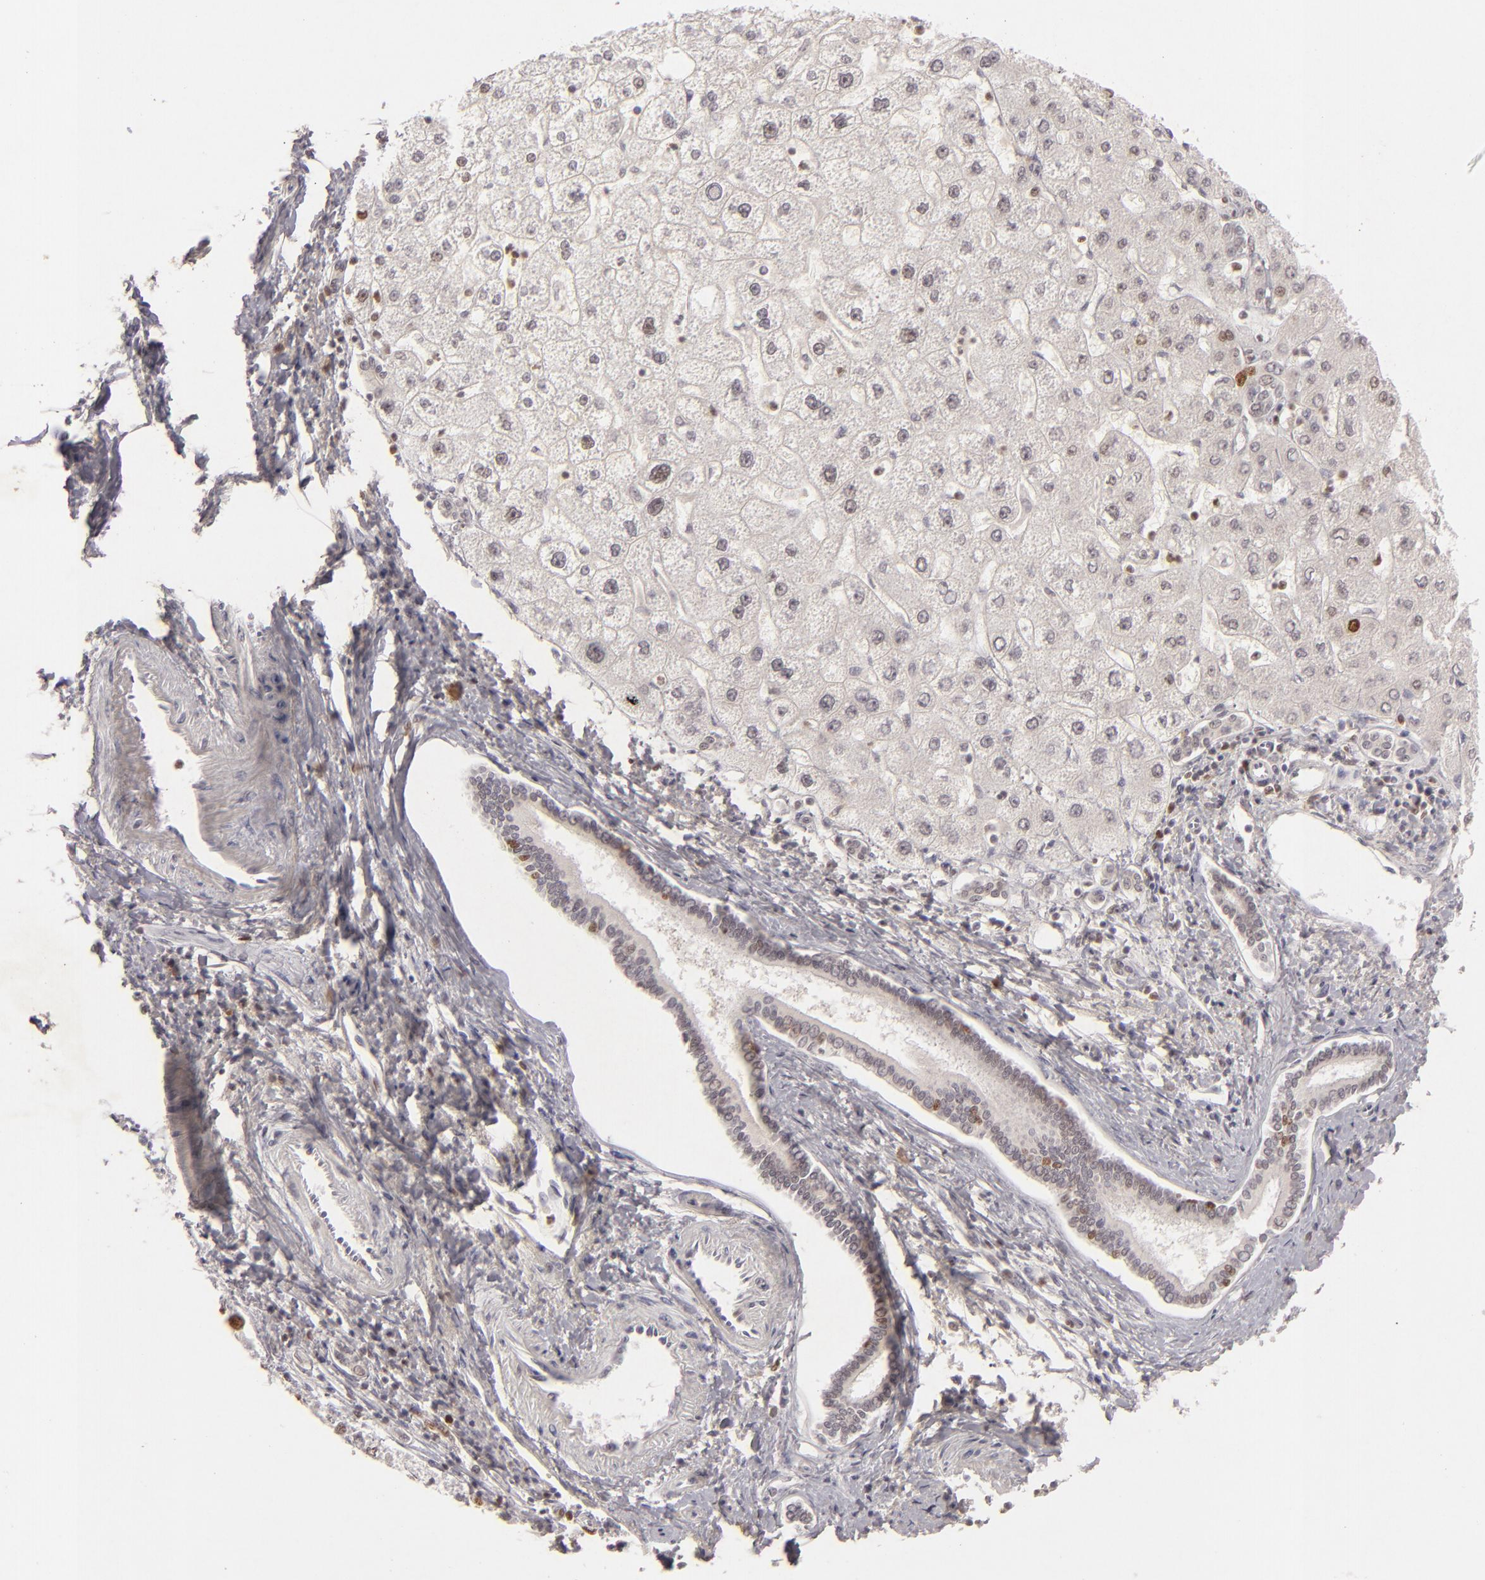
{"staining": {"intensity": "strong", "quantity": "25%-75%", "location": "nuclear"}, "tissue": "liver cancer", "cell_type": "Tumor cells", "image_type": "cancer", "snomed": [{"axis": "morphology", "description": "Carcinoma, Hepatocellular, NOS"}, {"axis": "topography", "description": "Liver"}], "caption": "High-magnification brightfield microscopy of liver cancer (hepatocellular carcinoma) stained with DAB (brown) and counterstained with hematoxylin (blue). tumor cells exhibit strong nuclear positivity is present in approximately25%-75% of cells.", "gene": "FEN1", "patient": {"sex": "female", "age": 85}}